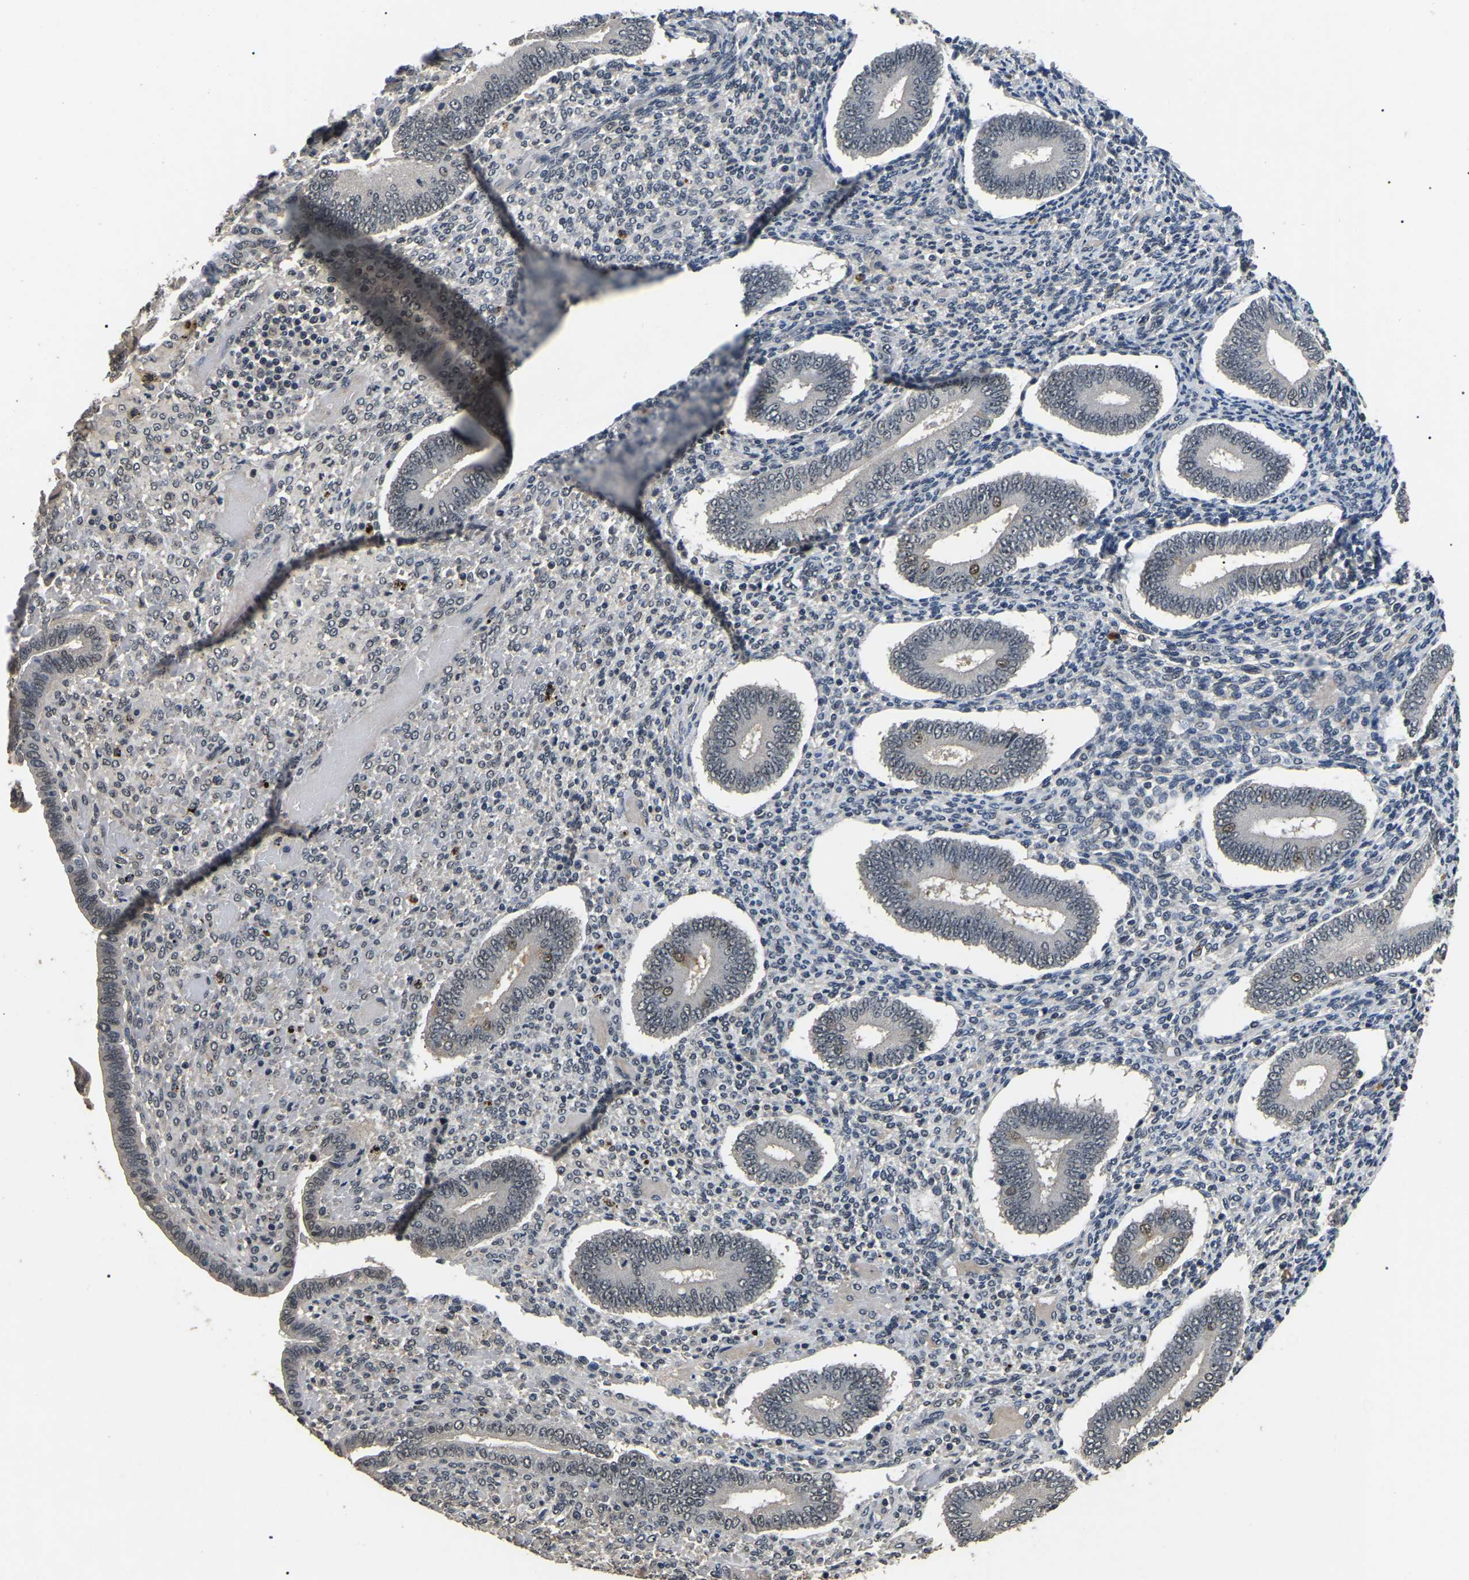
{"staining": {"intensity": "negative", "quantity": "none", "location": "none"}, "tissue": "endometrium", "cell_type": "Cells in endometrial stroma", "image_type": "normal", "snomed": [{"axis": "morphology", "description": "Normal tissue, NOS"}, {"axis": "topography", "description": "Endometrium"}], "caption": "High power microscopy micrograph of an IHC histopathology image of unremarkable endometrium, revealing no significant expression in cells in endometrial stroma.", "gene": "PPM1E", "patient": {"sex": "female", "age": 42}}